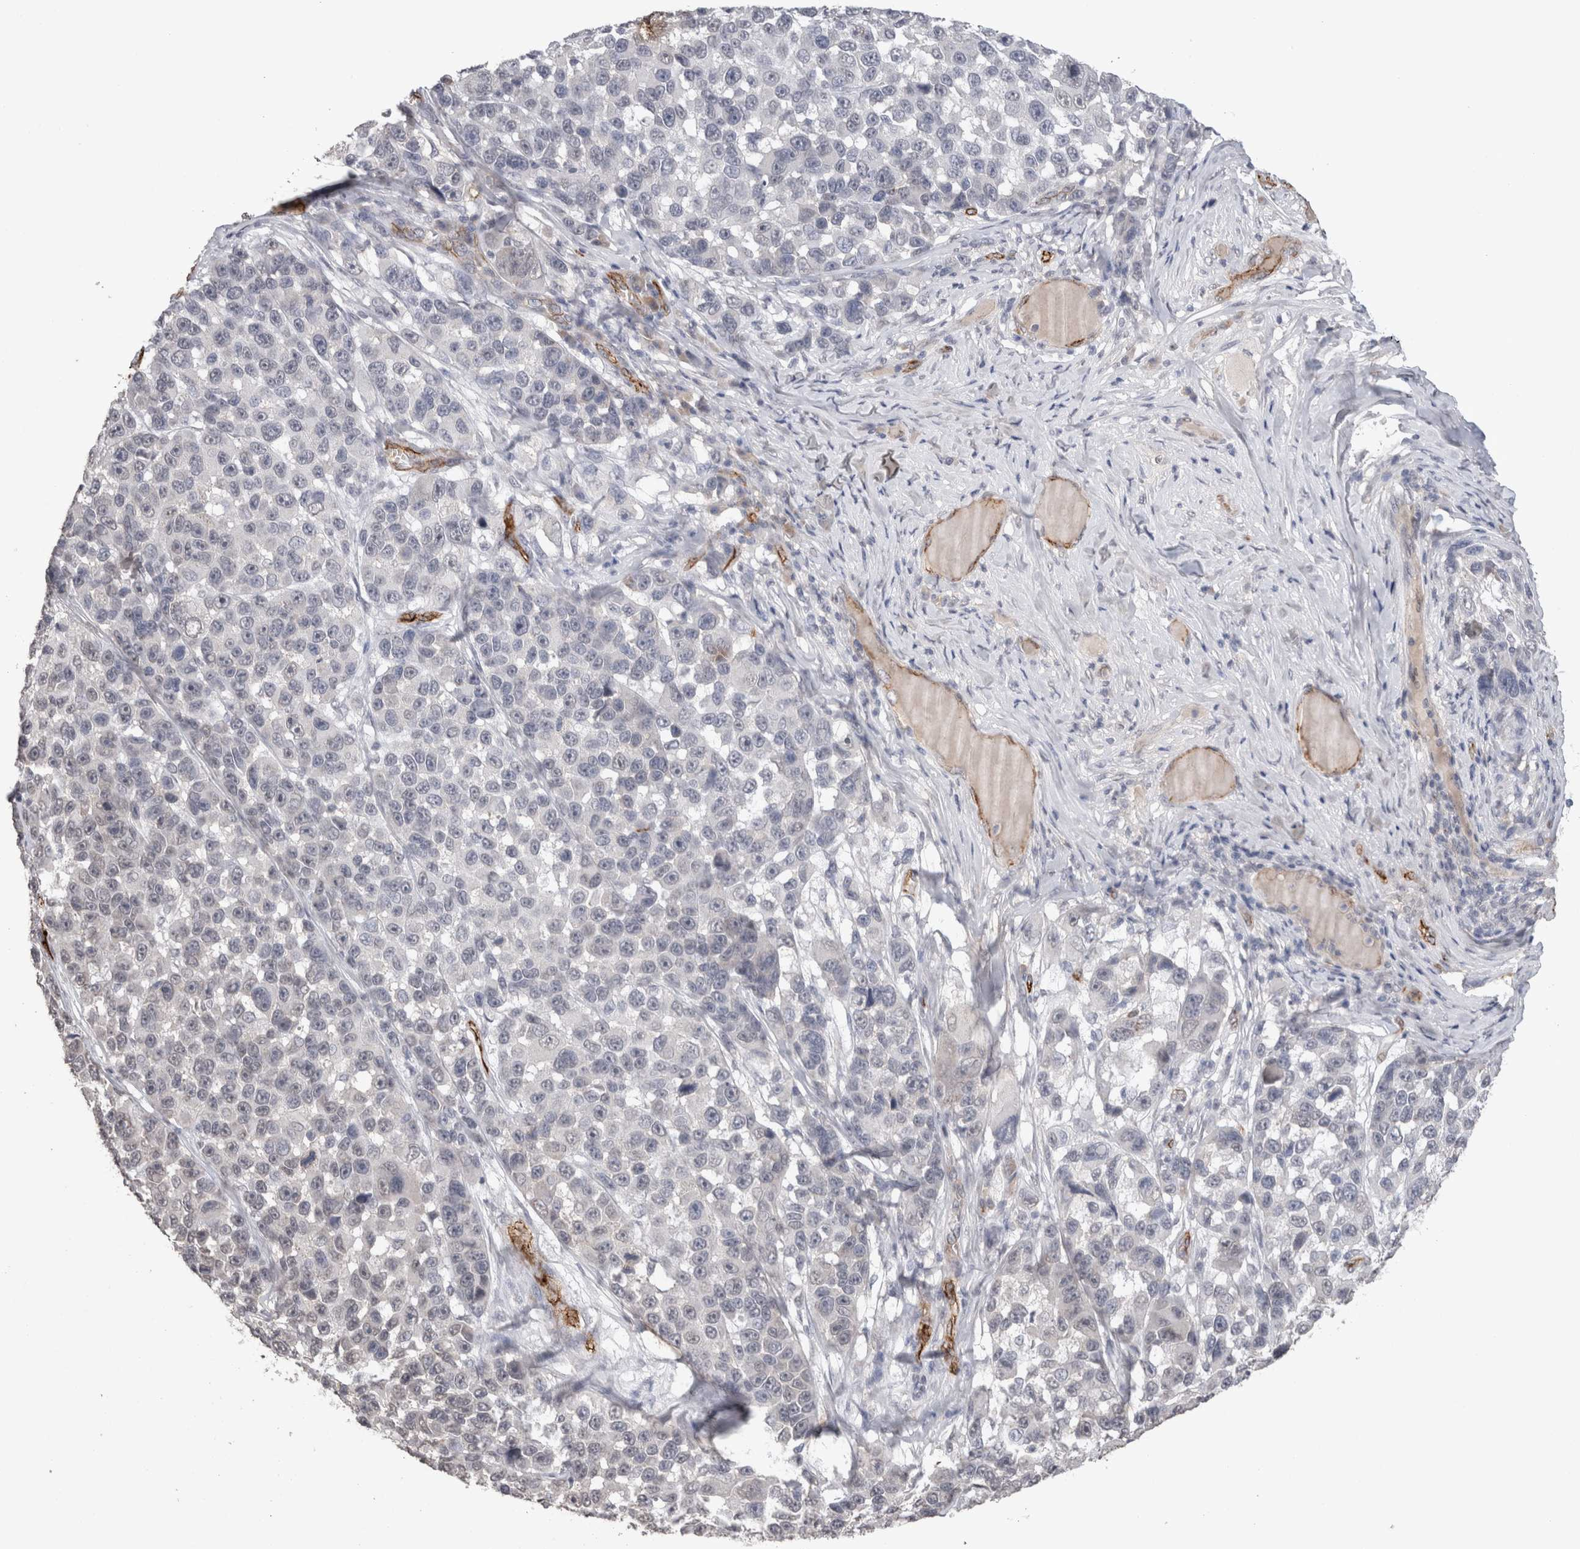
{"staining": {"intensity": "negative", "quantity": "none", "location": "none"}, "tissue": "melanoma", "cell_type": "Tumor cells", "image_type": "cancer", "snomed": [{"axis": "morphology", "description": "Malignant melanoma, NOS"}, {"axis": "topography", "description": "Skin"}], "caption": "Immunohistochemical staining of malignant melanoma demonstrates no significant staining in tumor cells. The staining was performed using DAB (3,3'-diaminobenzidine) to visualize the protein expression in brown, while the nuclei were stained in blue with hematoxylin (Magnification: 20x).", "gene": "CDH13", "patient": {"sex": "male", "age": 53}}